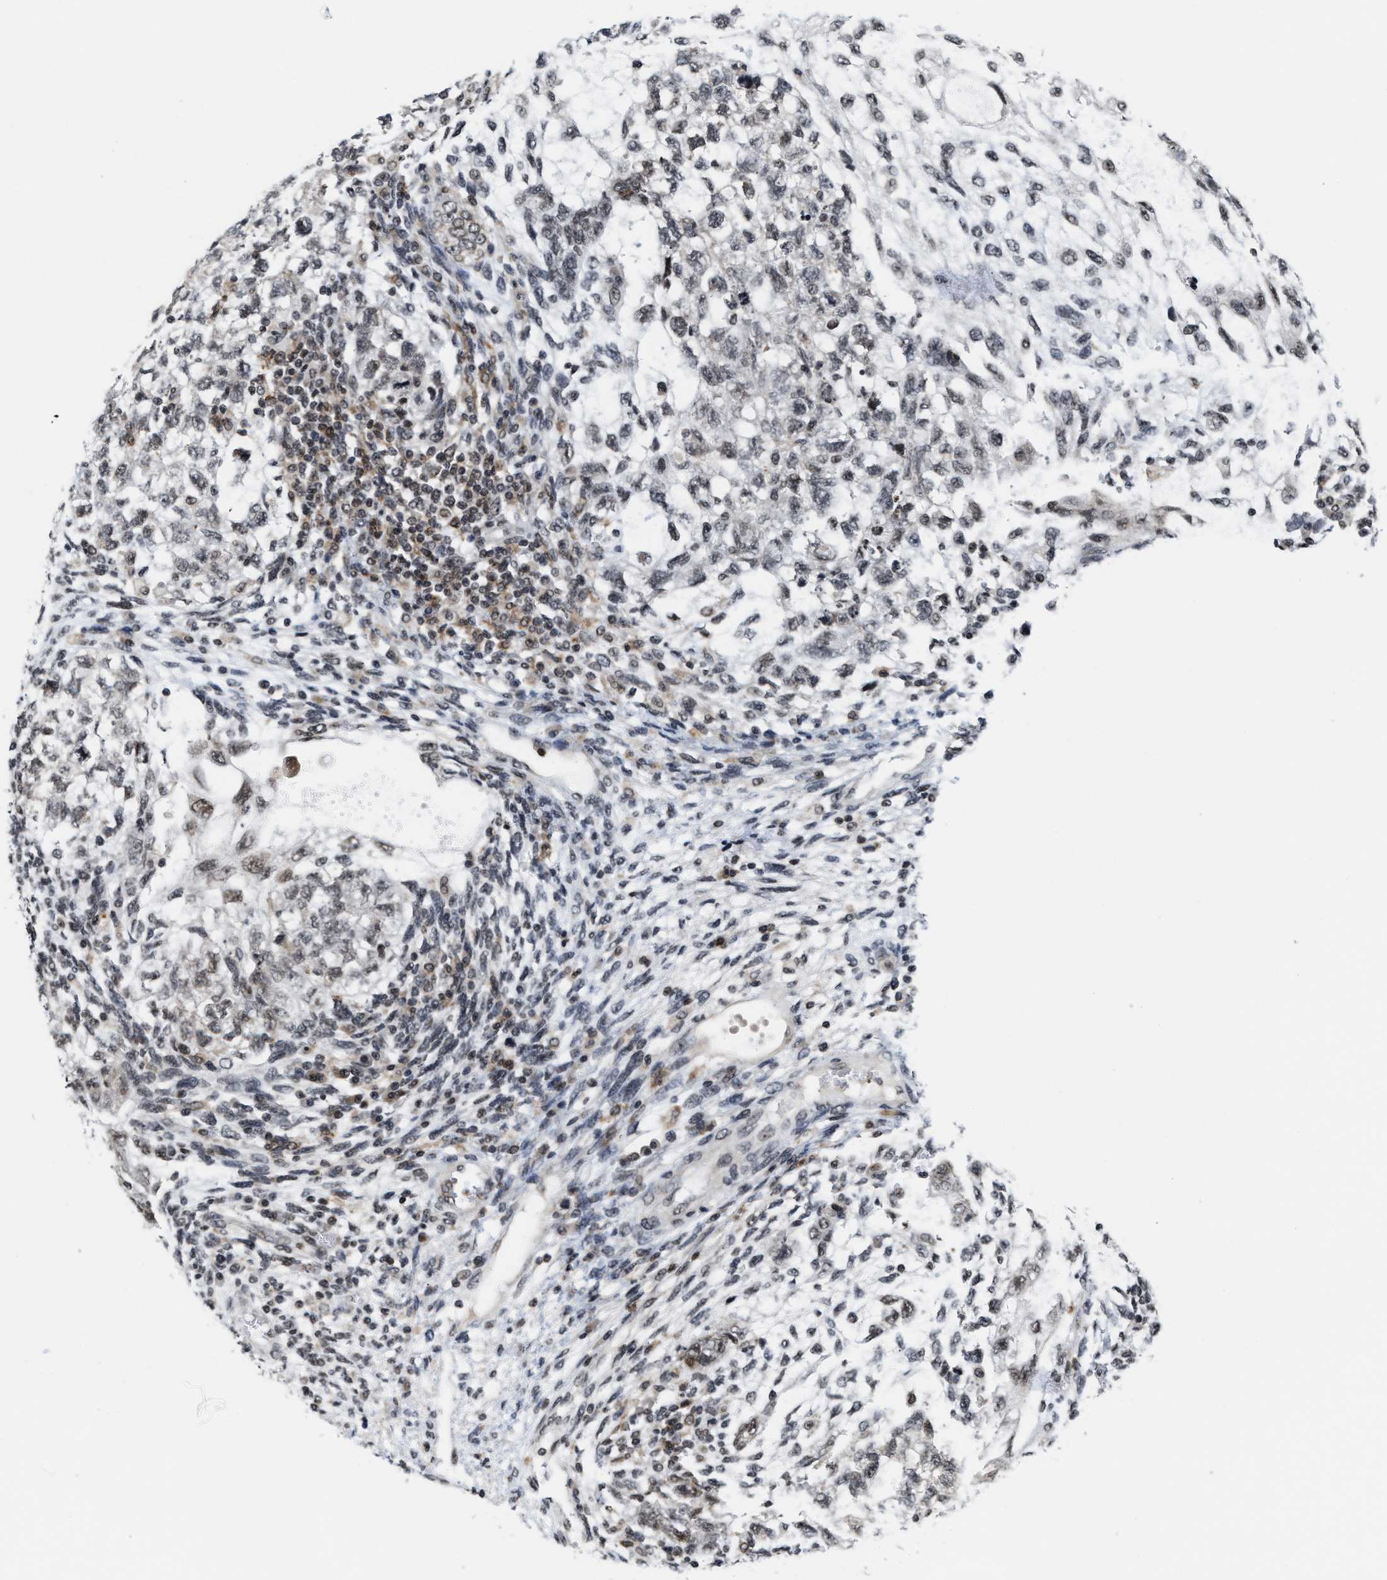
{"staining": {"intensity": "weak", "quantity": ">75%", "location": "nuclear"}, "tissue": "testis cancer", "cell_type": "Tumor cells", "image_type": "cancer", "snomed": [{"axis": "morphology", "description": "Normal tissue, NOS"}, {"axis": "morphology", "description": "Carcinoma, Embryonal, NOS"}, {"axis": "topography", "description": "Testis"}], "caption": "Immunohistochemical staining of human testis cancer displays weak nuclear protein positivity in approximately >75% of tumor cells.", "gene": "ANKRD6", "patient": {"sex": "male", "age": 36}}